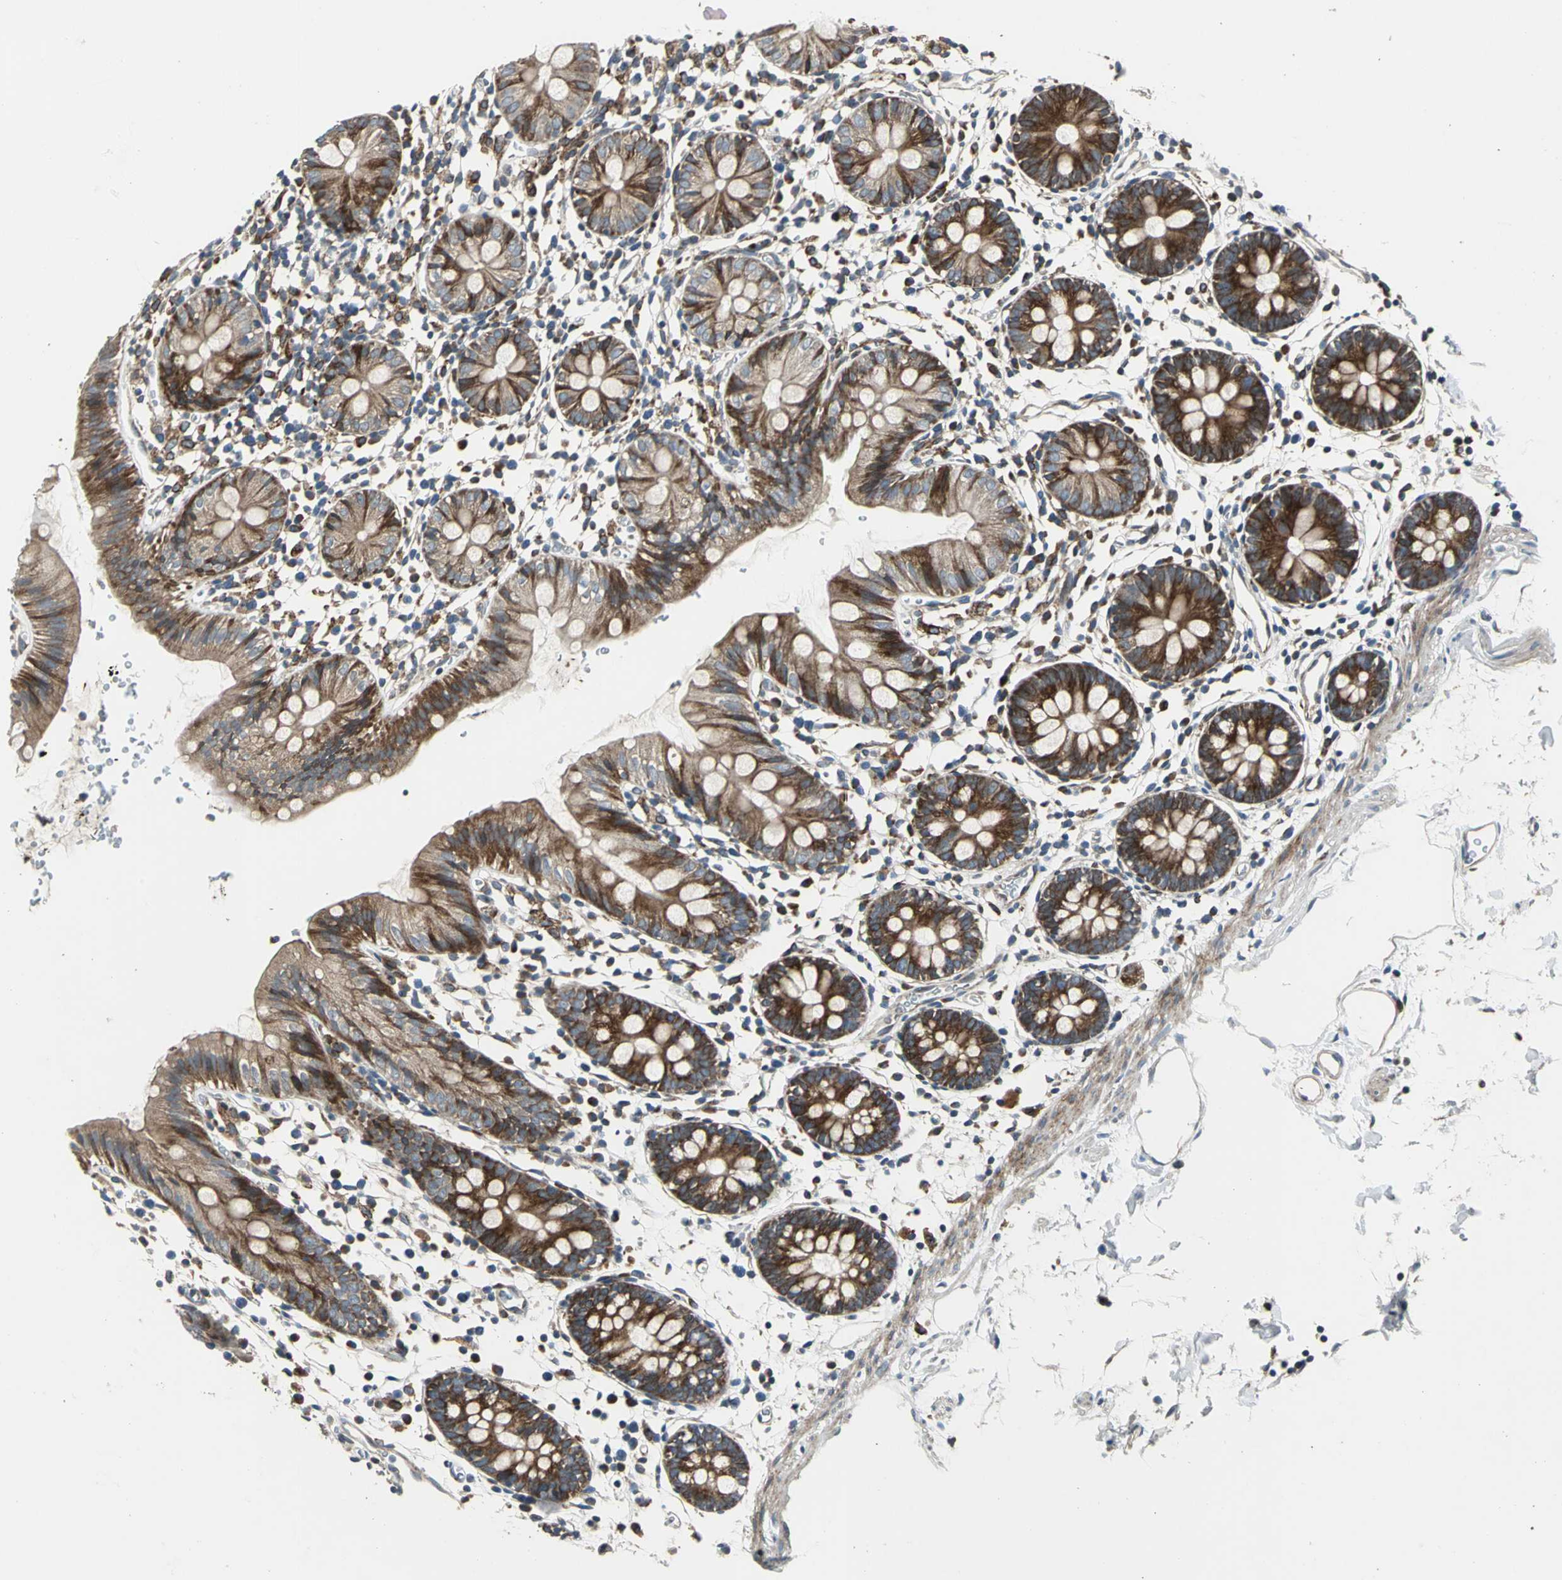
{"staining": {"intensity": "weak", "quantity": "<25%", "location": "cytoplasmic/membranous"}, "tissue": "colon", "cell_type": "Endothelial cells", "image_type": "normal", "snomed": [{"axis": "morphology", "description": "Normal tissue, NOS"}, {"axis": "topography", "description": "Colon"}], "caption": "This is a micrograph of immunohistochemistry (IHC) staining of unremarkable colon, which shows no positivity in endothelial cells. (DAB immunohistochemistry (IHC) visualized using brightfield microscopy, high magnification).", "gene": "HTATIP2", "patient": {"sex": "male", "age": 14}}